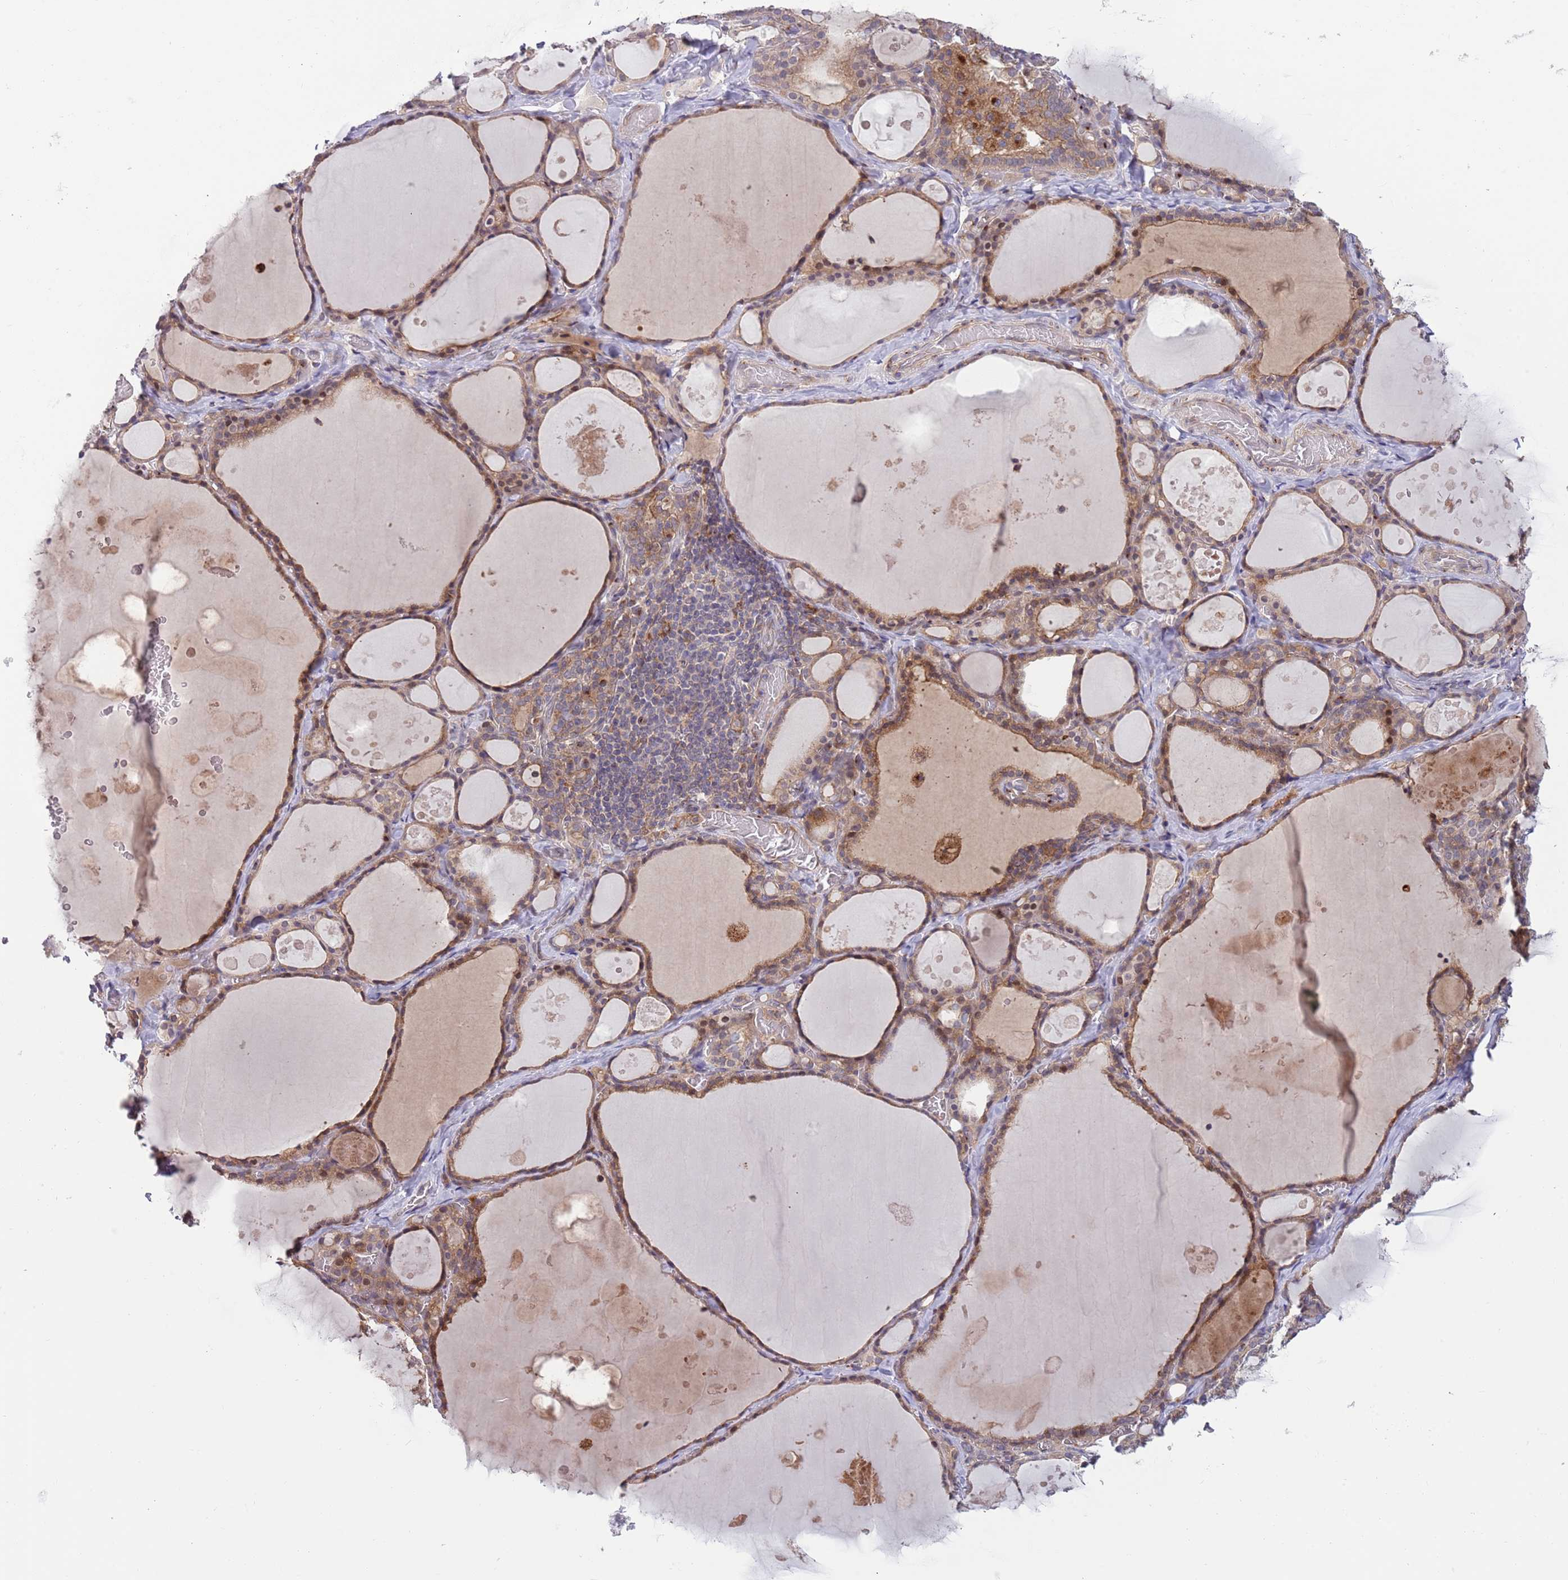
{"staining": {"intensity": "moderate", "quantity": ">75%", "location": "cytoplasmic/membranous"}, "tissue": "thyroid gland", "cell_type": "Glandular cells", "image_type": "normal", "snomed": [{"axis": "morphology", "description": "Normal tissue, NOS"}, {"axis": "topography", "description": "Thyroid gland"}], "caption": "This histopathology image displays IHC staining of normal thyroid gland, with medium moderate cytoplasmic/membranous positivity in about >75% of glandular cells.", "gene": "BTBD7", "patient": {"sex": "male", "age": 56}}